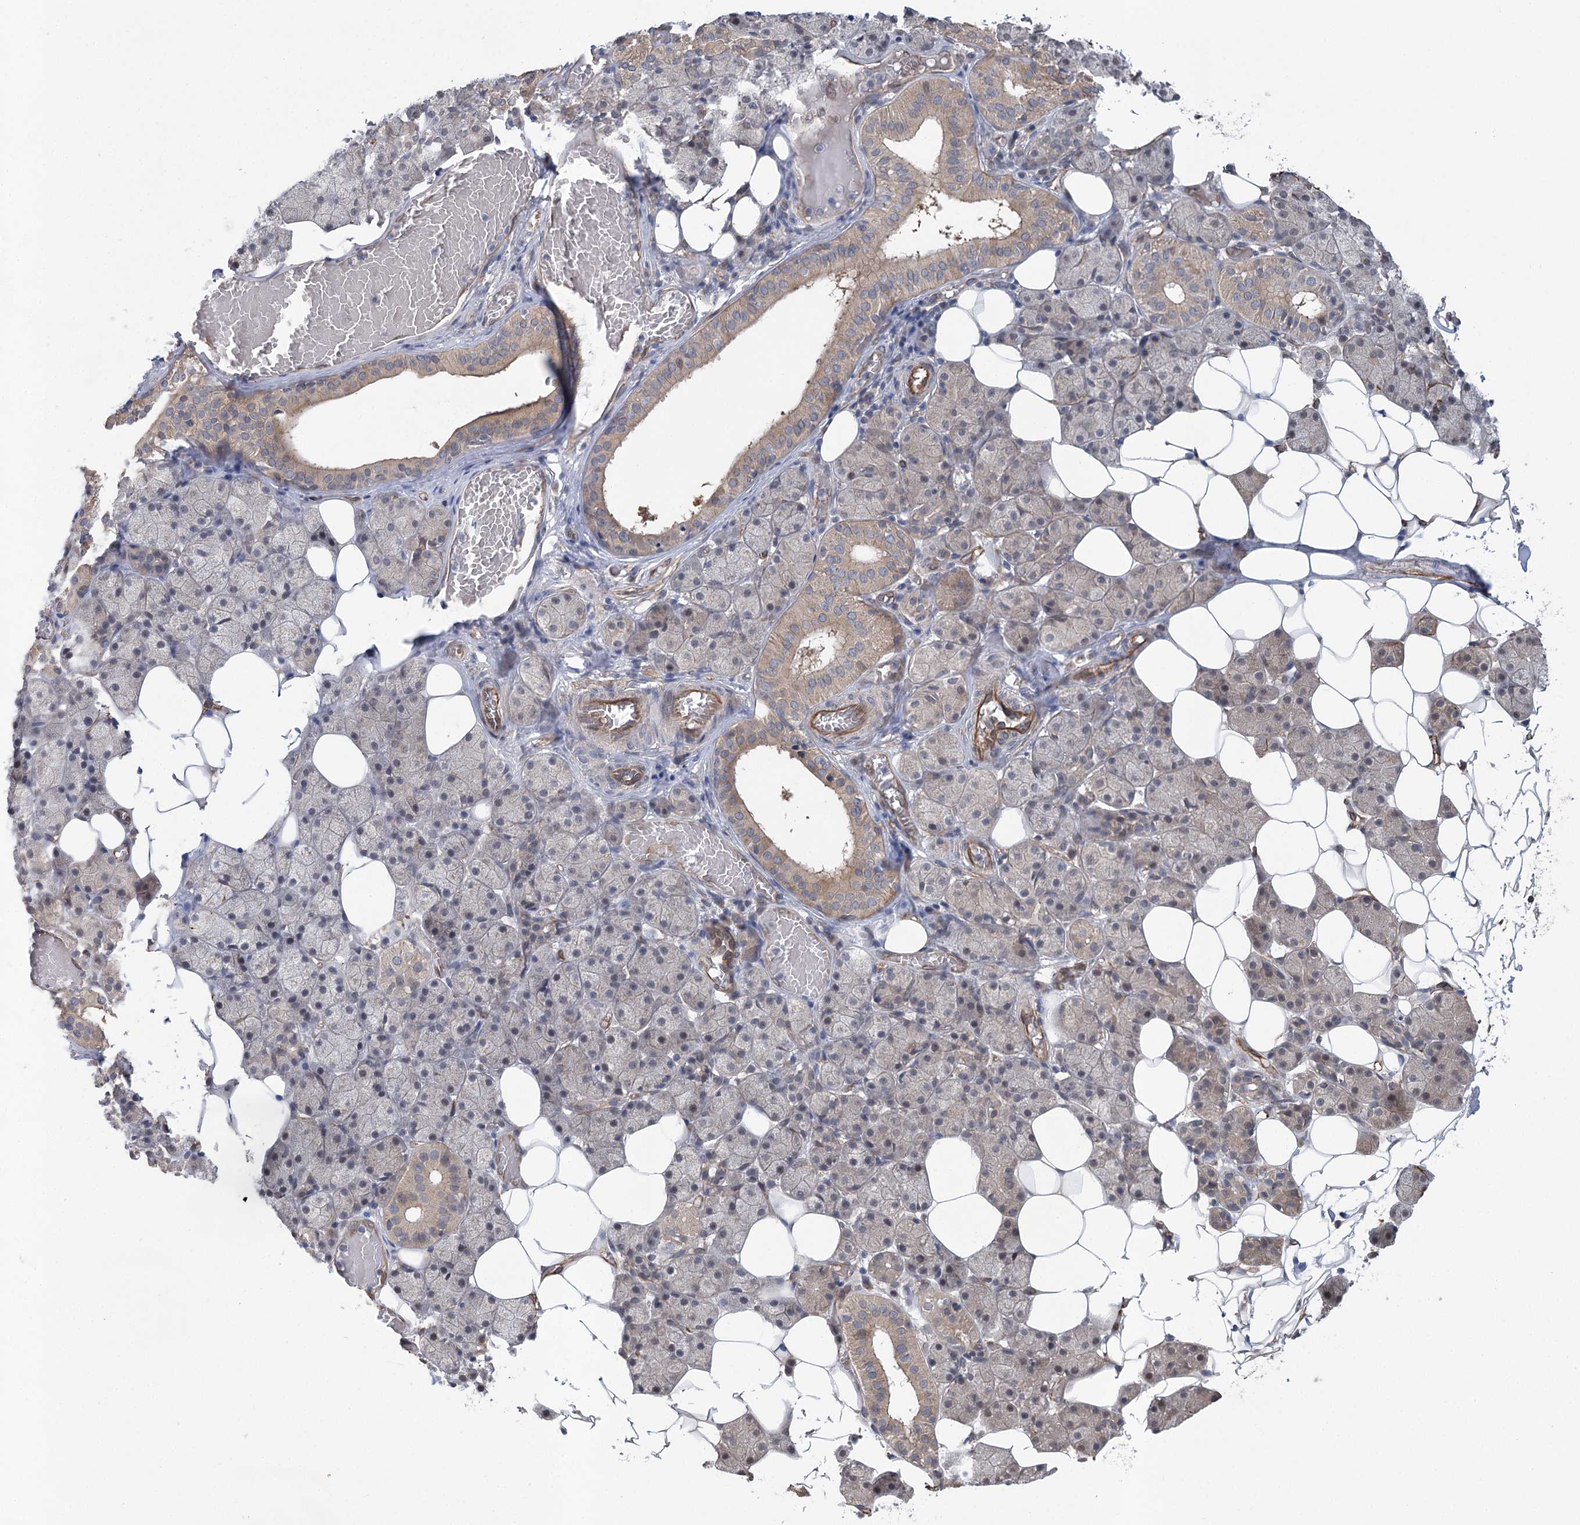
{"staining": {"intensity": "weak", "quantity": "25%-75%", "location": "cytoplasmic/membranous"}, "tissue": "salivary gland", "cell_type": "Glandular cells", "image_type": "normal", "snomed": [{"axis": "morphology", "description": "Normal tissue, NOS"}, {"axis": "topography", "description": "Salivary gland"}], "caption": "Protein staining of unremarkable salivary gland demonstrates weak cytoplasmic/membranous positivity in approximately 25%-75% of glandular cells.", "gene": "RWDD4", "patient": {"sex": "female", "age": 33}}